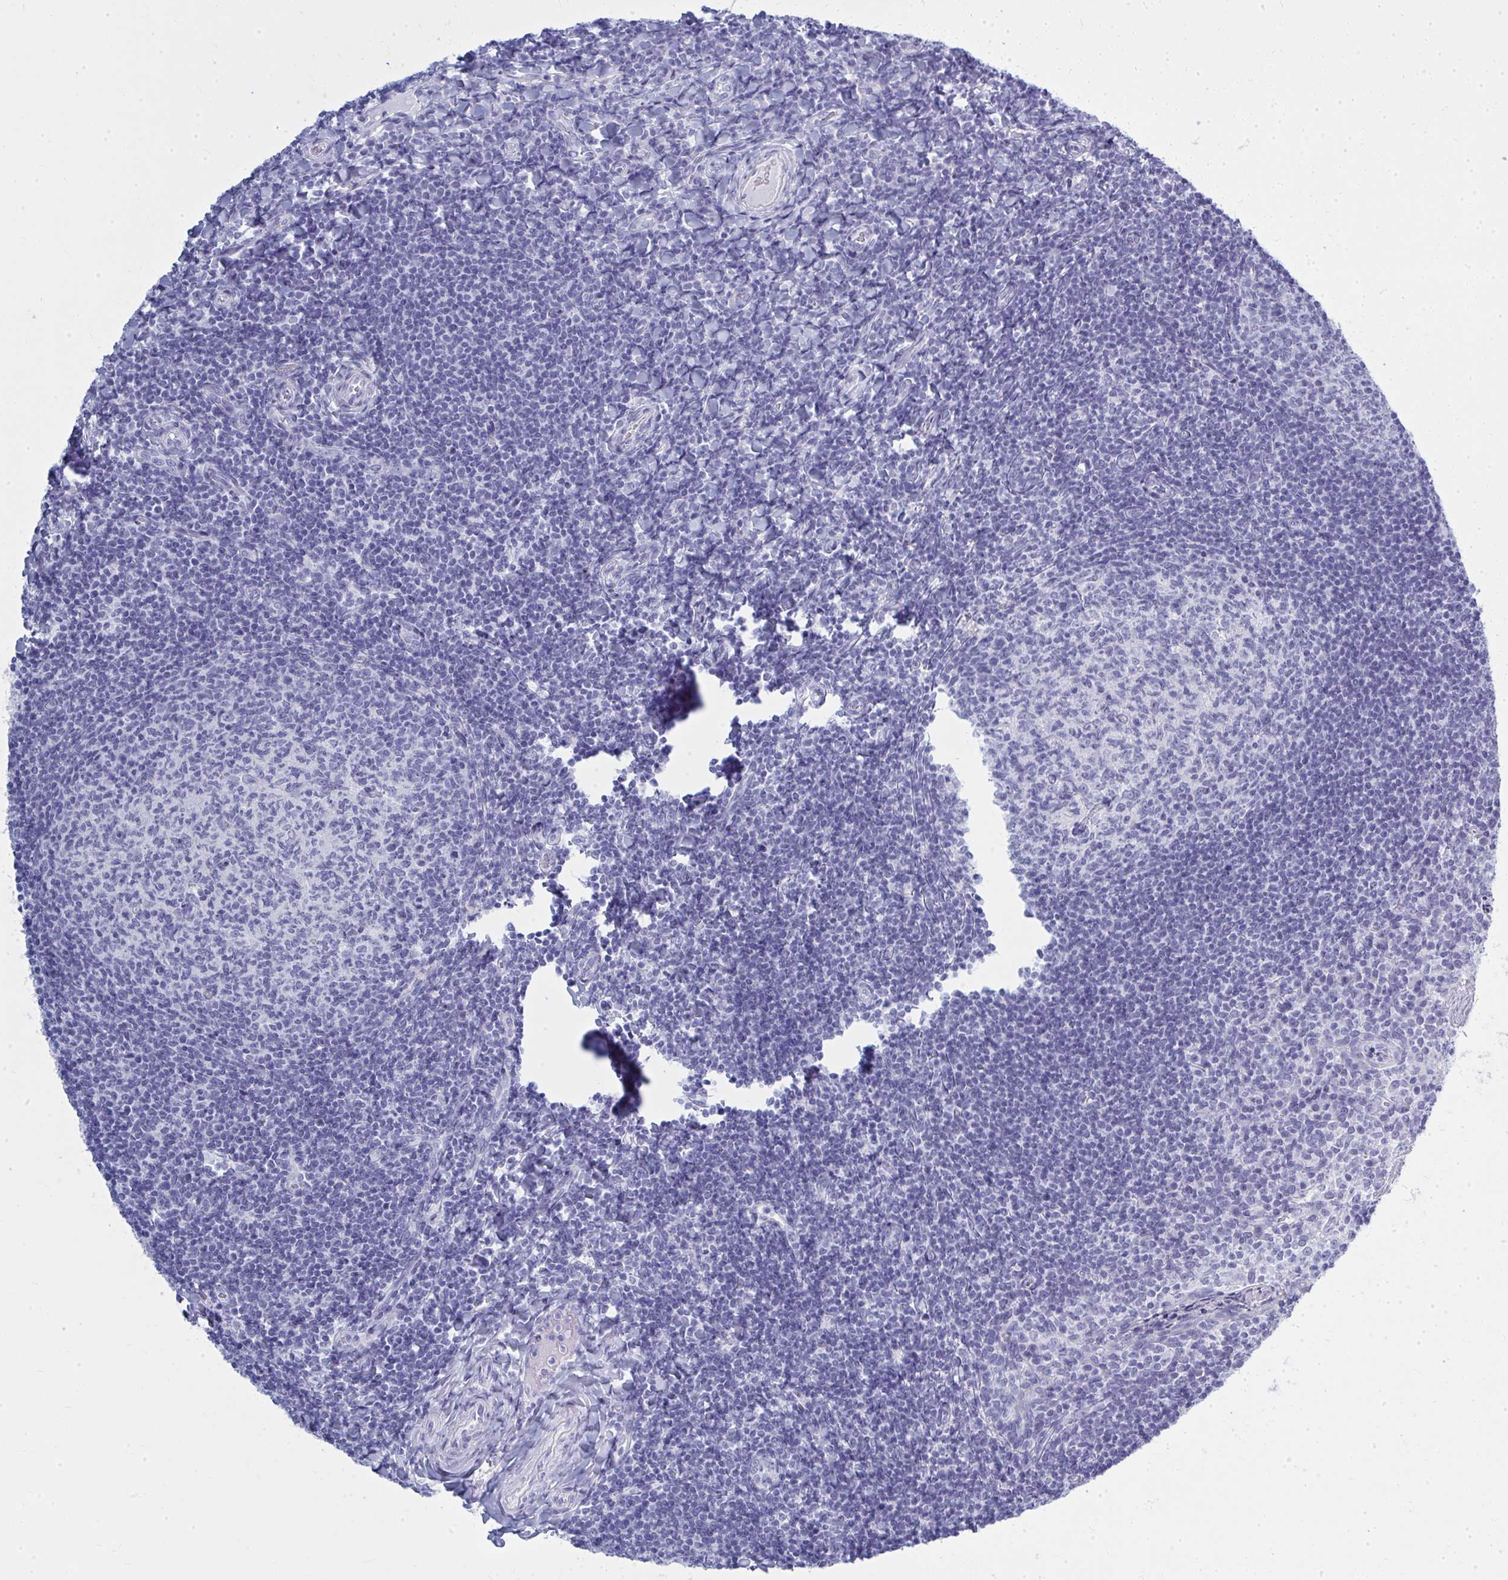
{"staining": {"intensity": "negative", "quantity": "none", "location": "none"}, "tissue": "tonsil", "cell_type": "Germinal center cells", "image_type": "normal", "snomed": [{"axis": "morphology", "description": "Normal tissue, NOS"}, {"axis": "topography", "description": "Tonsil"}], "caption": "Immunohistochemical staining of benign tonsil shows no significant staining in germinal center cells. Nuclei are stained in blue.", "gene": "QDPR", "patient": {"sex": "female", "age": 10}}